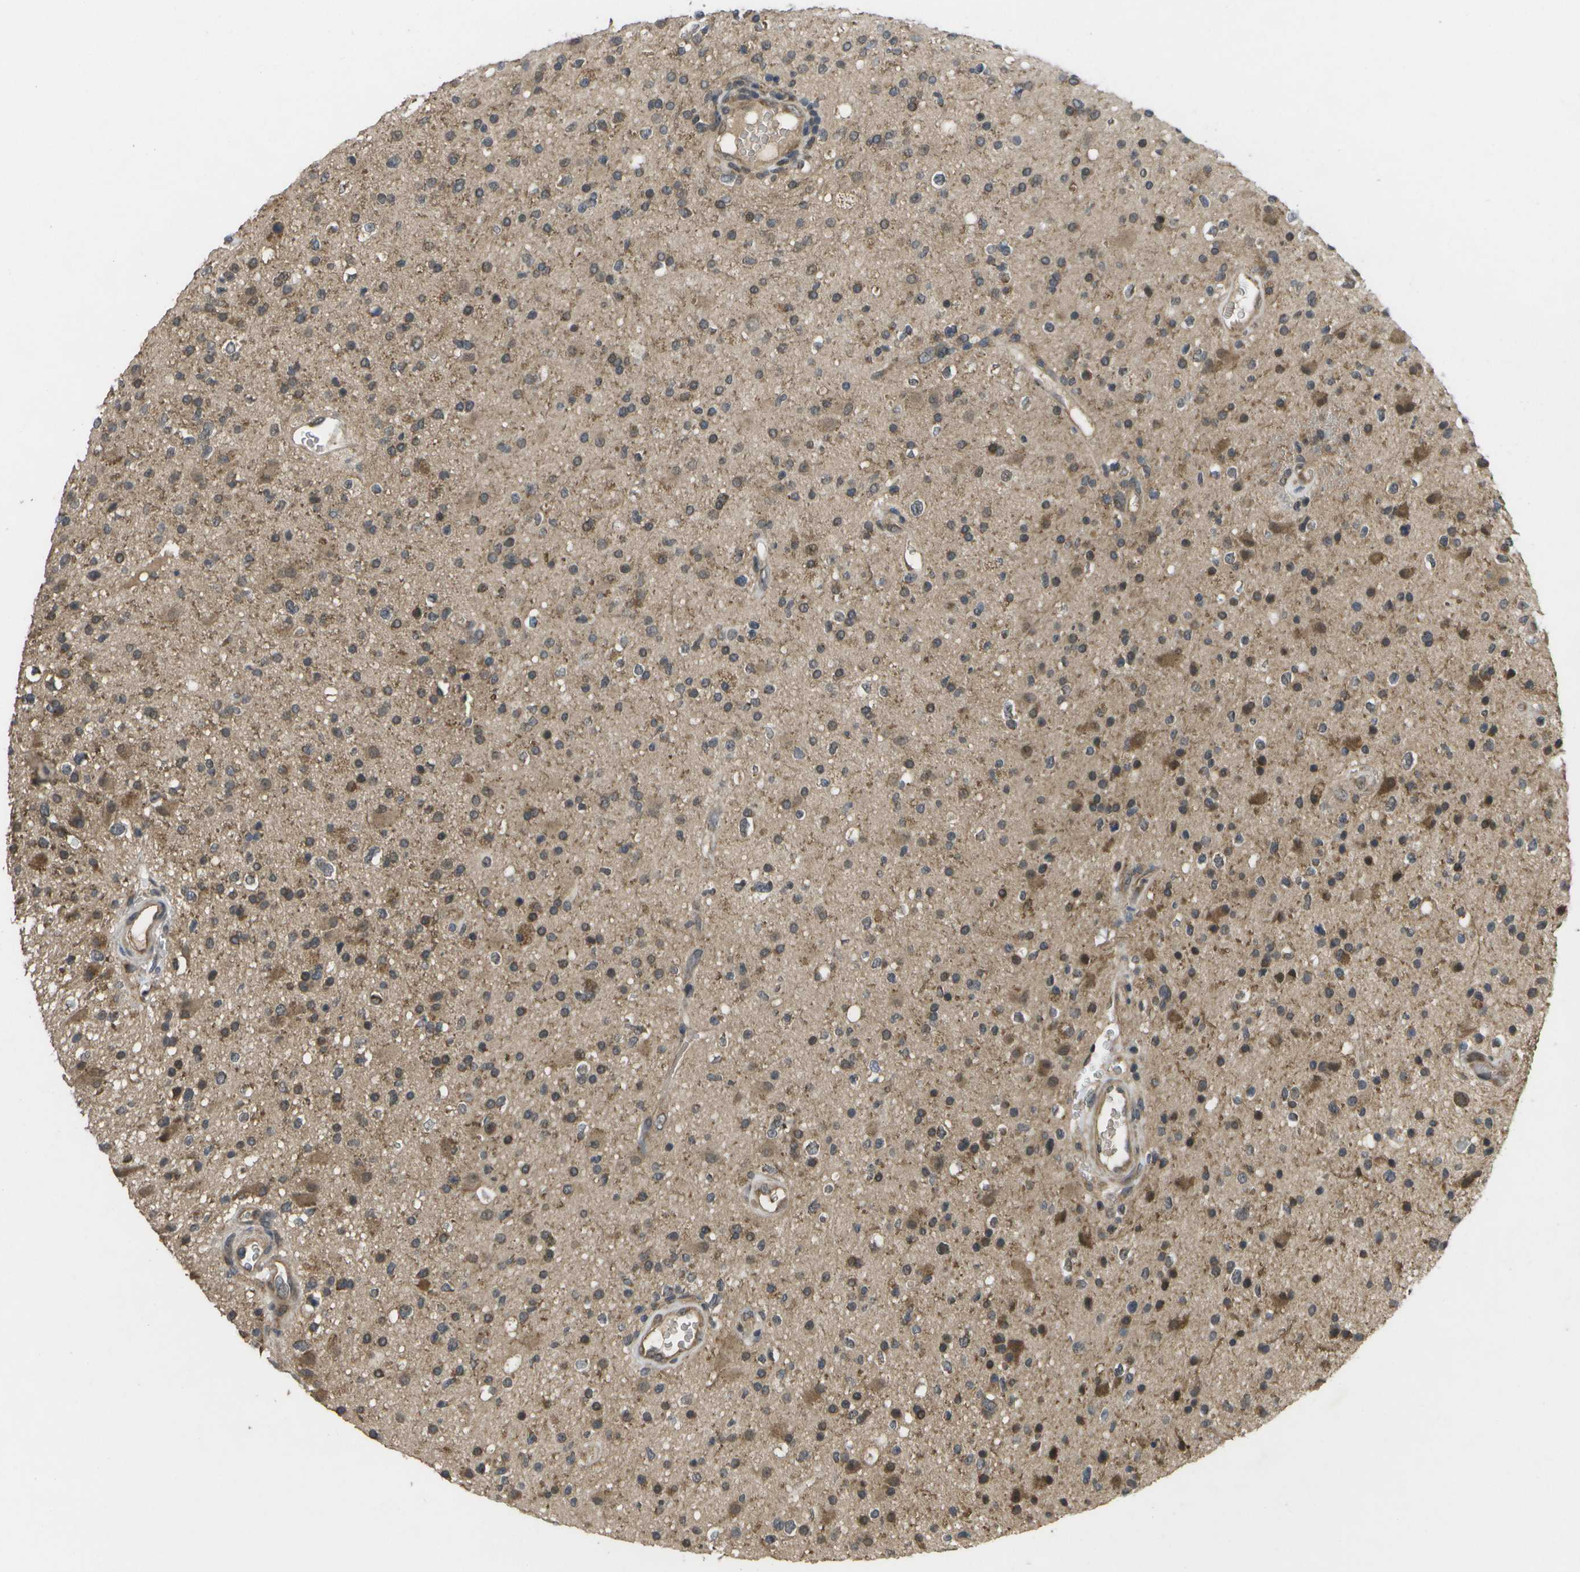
{"staining": {"intensity": "moderate", "quantity": "25%-75%", "location": "cytoplasmic/membranous"}, "tissue": "glioma", "cell_type": "Tumor cells", "image_type": "cancer", "snomed": [{"axis": "morphology", "description": "Glioma, malignant, High grade"}, {"axis": "topography", "description": "Brain"}], "caption": "High-grade glioma (malignant) tissue exhibits moderate cytoplasmic/membranous staining in about 25%-75% of tumor cells, visualized by immunohistochemistry.", "gene": "ALAS1", "patient": {"sex": "male", "age": 33}}